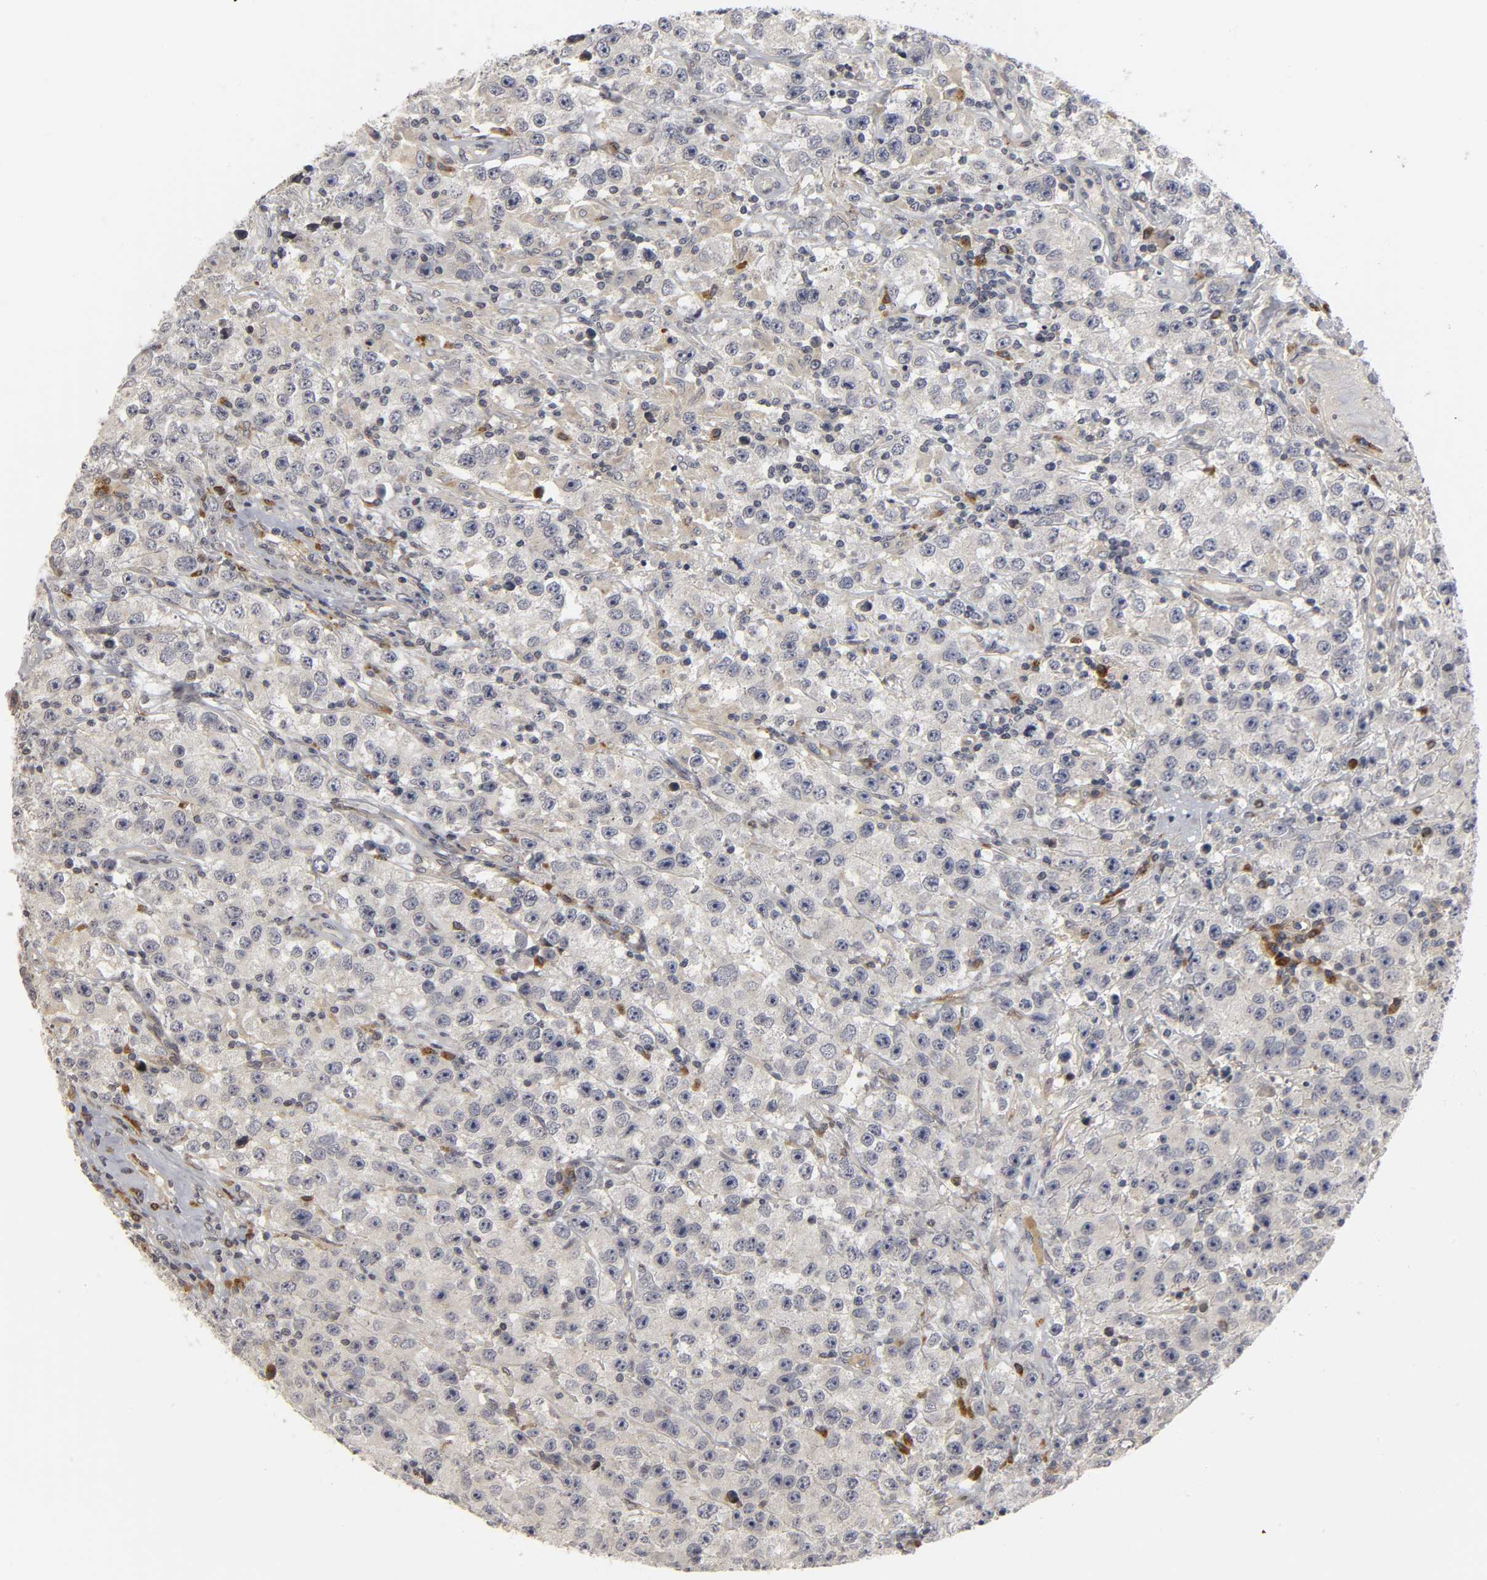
{"staining": {"intensity": "negative", "quantity": "none", "location": "none"}, "tissue": "testis cancer", "cell_type": "Tumor cells", "image_type": "cancer", "snomed": [{"axis": "morphology", "description": "Seminoma, NOS"}, {"axis": "topography", "description": "Testis"}], "caption": "Immunohistochemistry micrograph of neoplastic tissue: testis cancer (seminoma) stained with DAB (3,3'-diaminobenzidine) exhibits no significant protein expression in tumor cells.", "gene": "ASB6", "patient": {"sex": "male", "age": 52}}